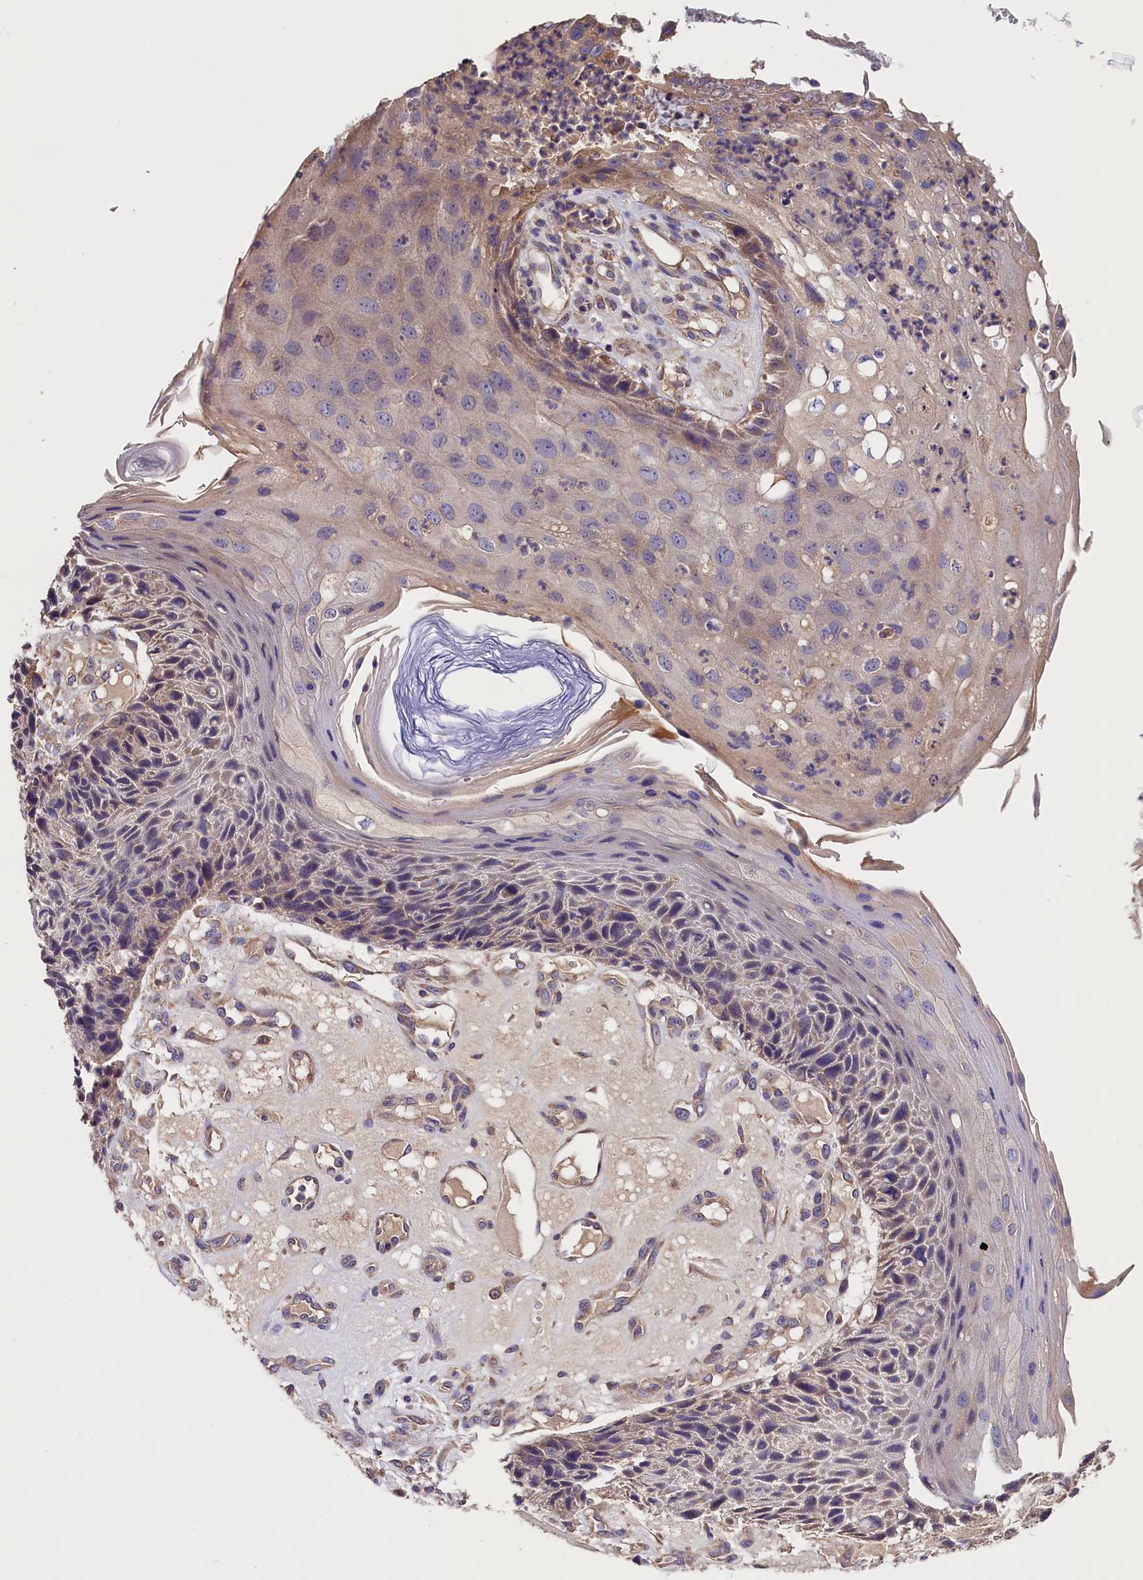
{"staining": {"intensity": "weak", "quantity": "<25%", "location": "cytoplasmic/membranous"}, "tissue": "skin cancer", "cell_type": "Tumor cells", "image_type": "cancer", "snomed": [{"axis": "morphology", "description": "Squamous cell carcinoma, NOS"}, {"axis": "topography", "description": "Skin"}], "caption": "Micrograph shows no protein positivity in tumor cells of skin cancer (squamous cell carcinoma) tissue.", "gene": "ENKD1", "patient": {"sex": "female", "age": 88}}